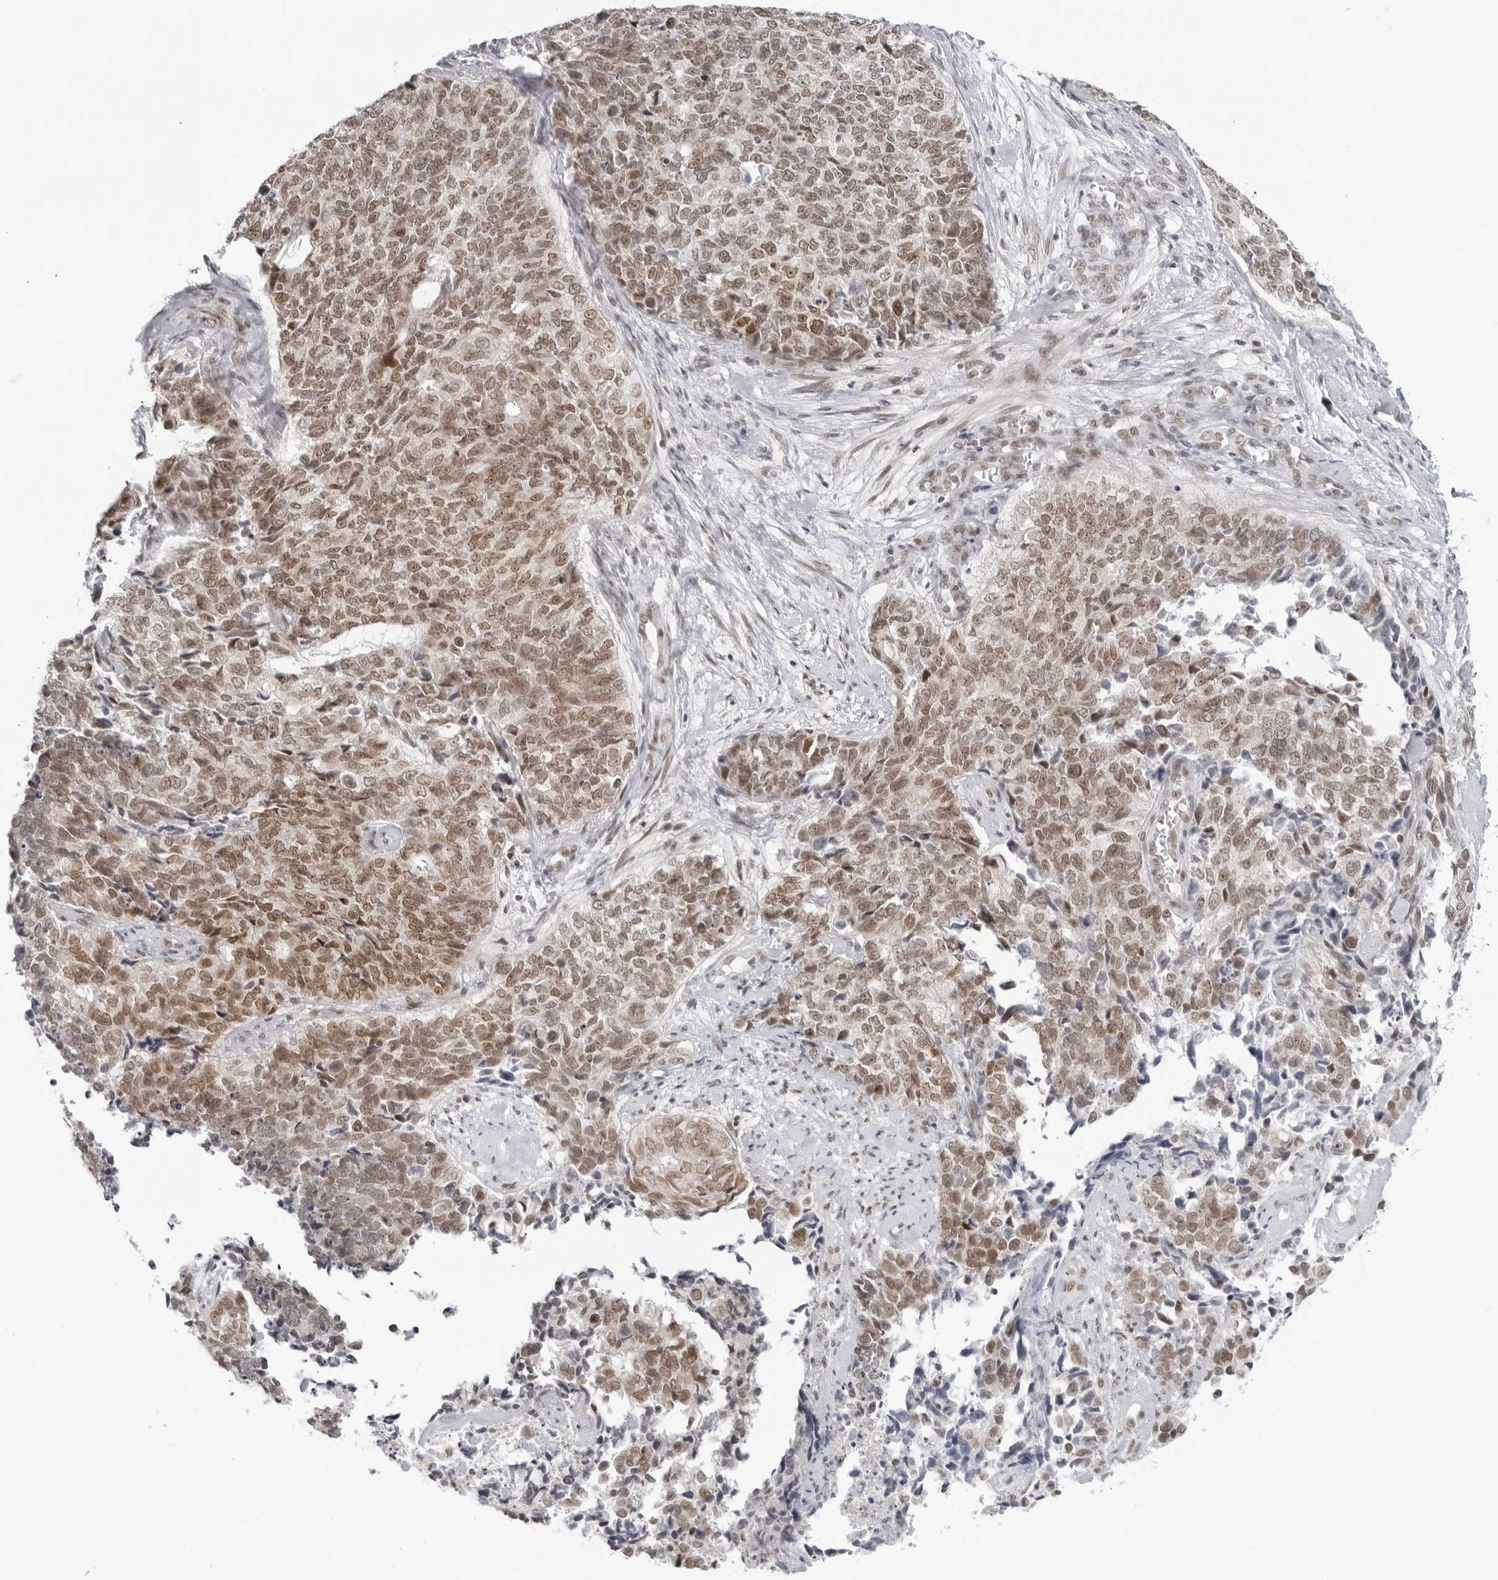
{"staining": {"intensity": "moderate", "quantity": ">75%", "location": "nuclear"}, "tissue": "cervical cancer", "cell_type": "Tumor cells", "image_type": "cancer", "snomed": [{"axis": "morphology", "description": "Squamous cell carcinoma, NOS"}, {"axis": "topography", "description": "Cervix"}], "caption": "The image exhibits a brown stain indicating the presence of a protein in the nuclear of tumor cells in squamous cell carcinoma (cervical).", "gene": "FOXK2", "patient": {"sex": "female", "age": 63}}